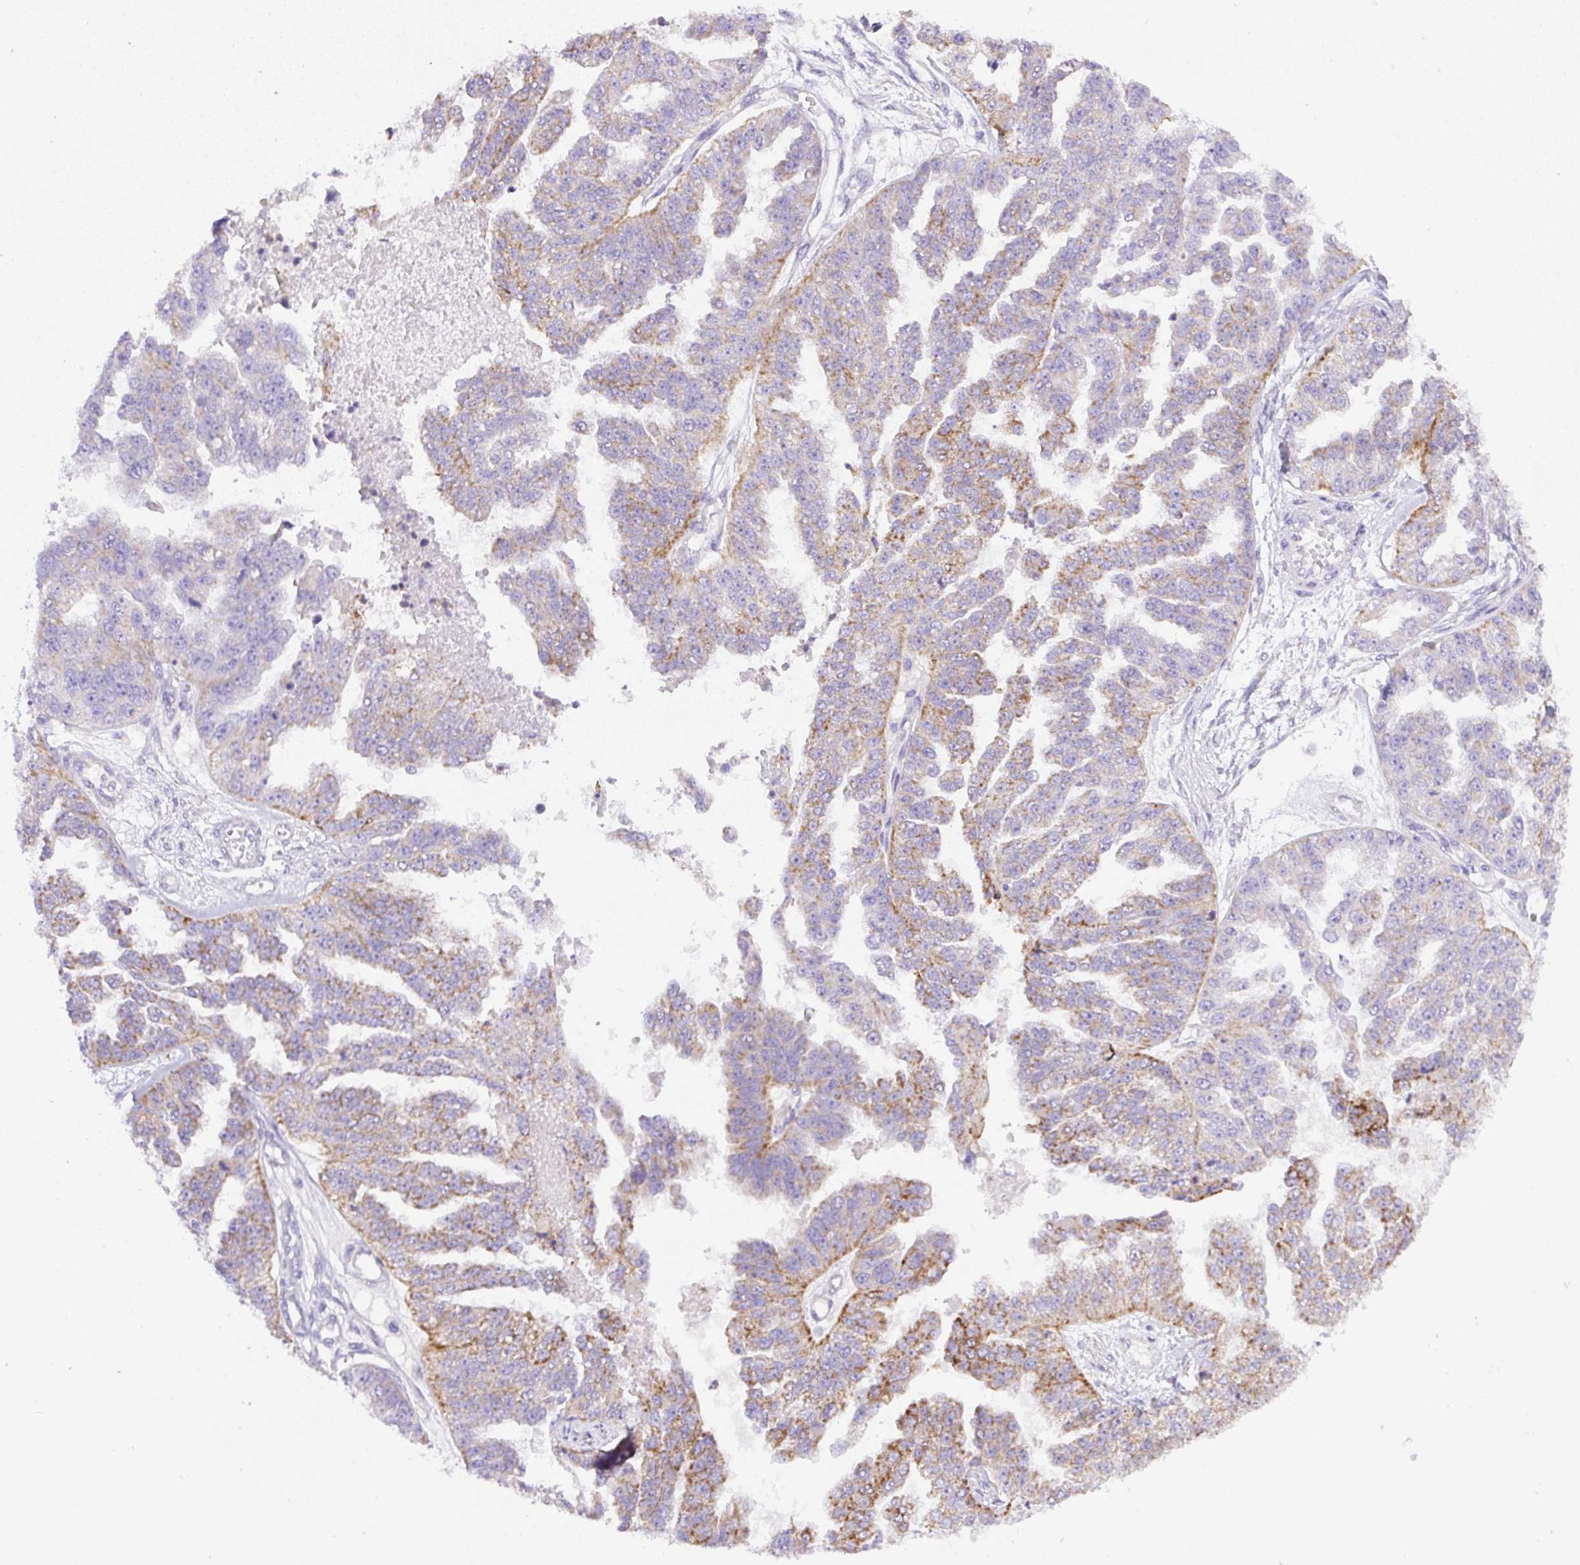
{"staining": {"intensity": "moderate", "quantity": "25%-75%", "location": "cytoplasmic/membranous"}, "tissue": "ovarian cancer", "cell_type": "Tumor cells", "image_type": "cancer", "snomed": [{"axis": "morphology", "description": "Cystadenocarcinoma, serous, NOS"}, {"axis": "topography", "description": "Ovary"}], "caption": "Immunohistochemistry (IHC) (DAB (3,3'-diaminobenzidine)) staining of human ovarian cancer exhibits moderate cytoplasmic/membranous protein expression in approximately 25%-75% of tumor cells.", "gene": "NF1", "patient": {"sex": "female", "age": 58}}